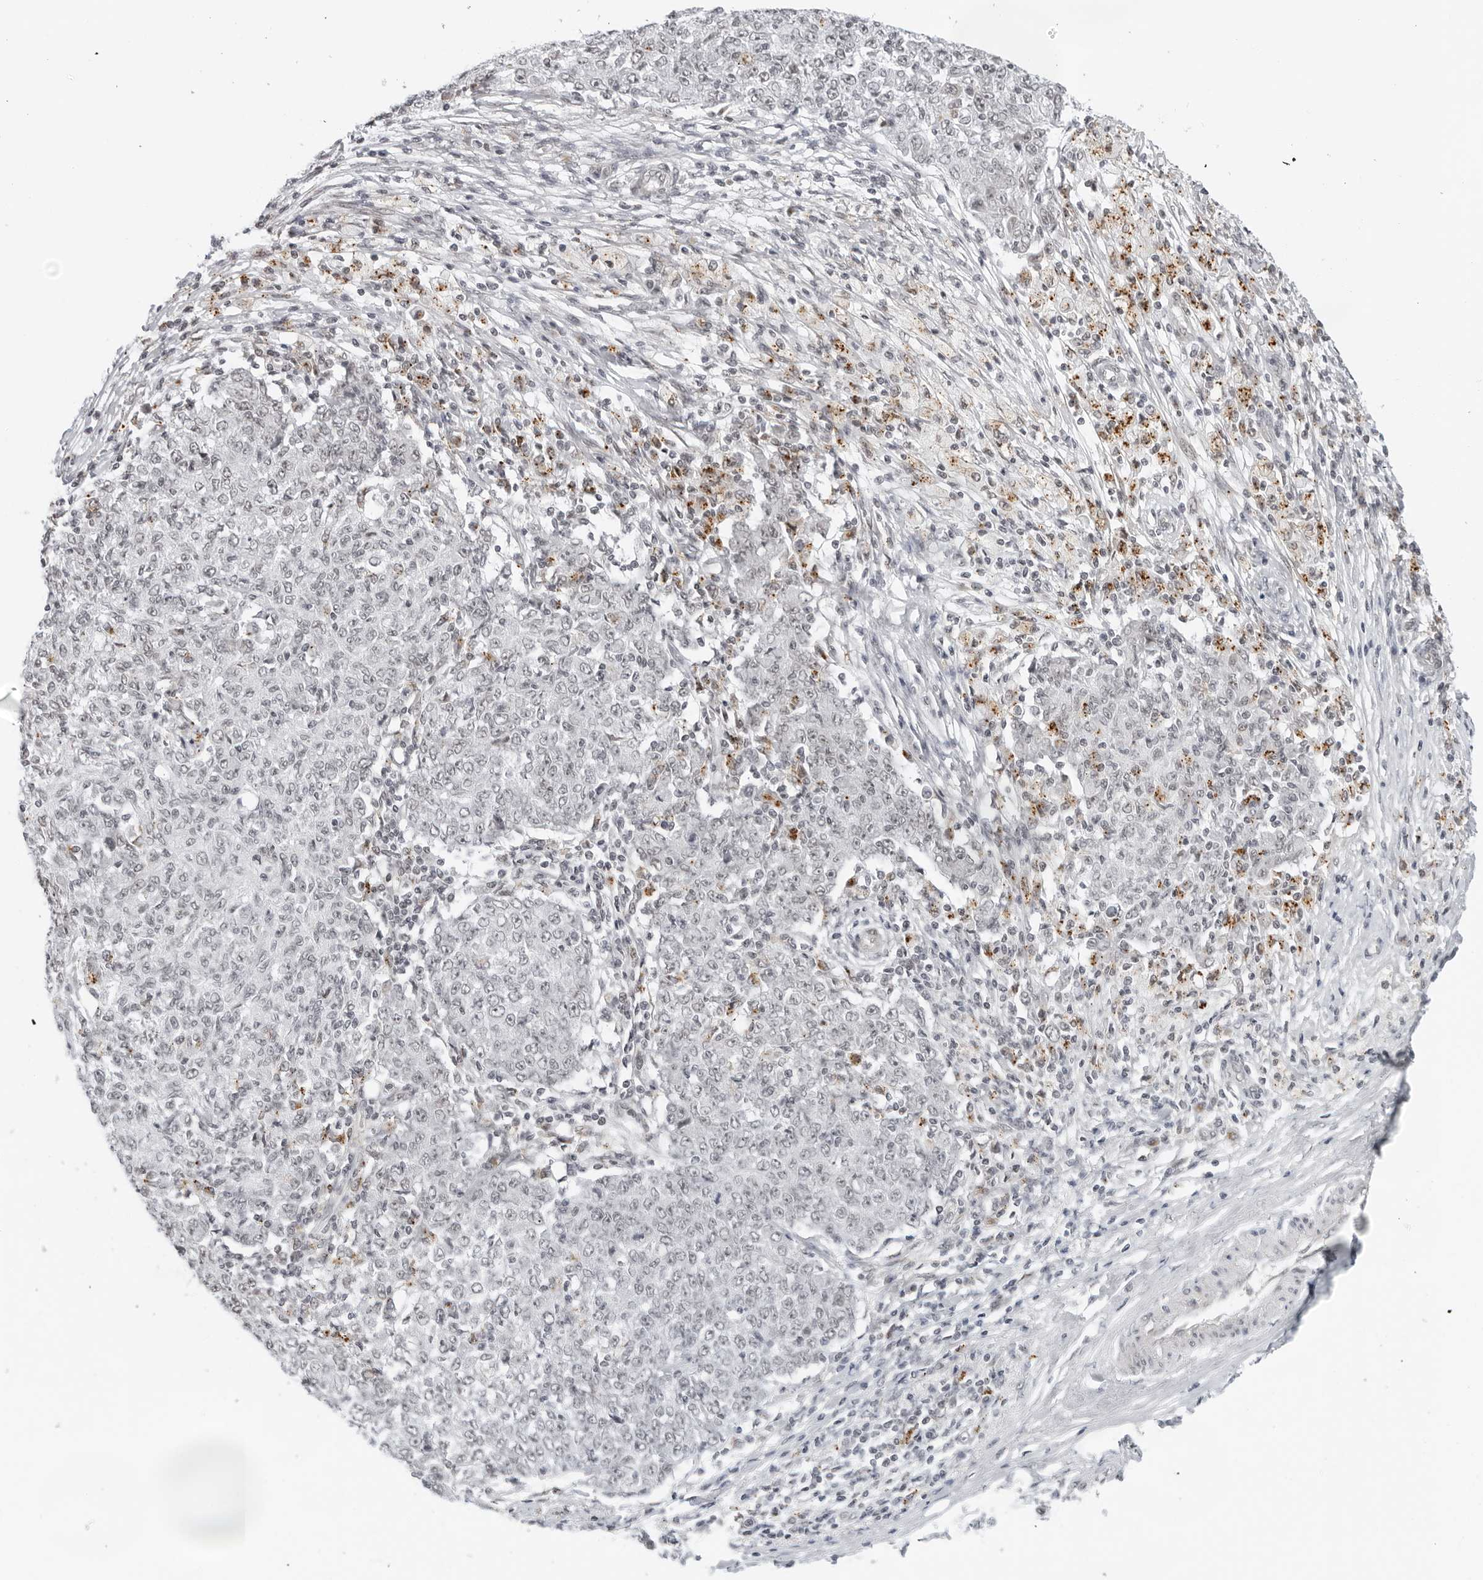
{"staining": {"intensity": "negative", "quantity": "none", "location": "none"}, "tissue": "ovarian cancer", "cell_type": "Tumor cells", "image_type": "cancer", "snomed": [{"axis": "morphology", "description": "Carcinoma, endometroid"}, {"axis": "topography", "description": "Ovary"}], "caption": "Tumor cells are negative for protein expression in human ovarian cancer.", "gene": "TOX4", "patient": {"sex": "female", "age": 42}}